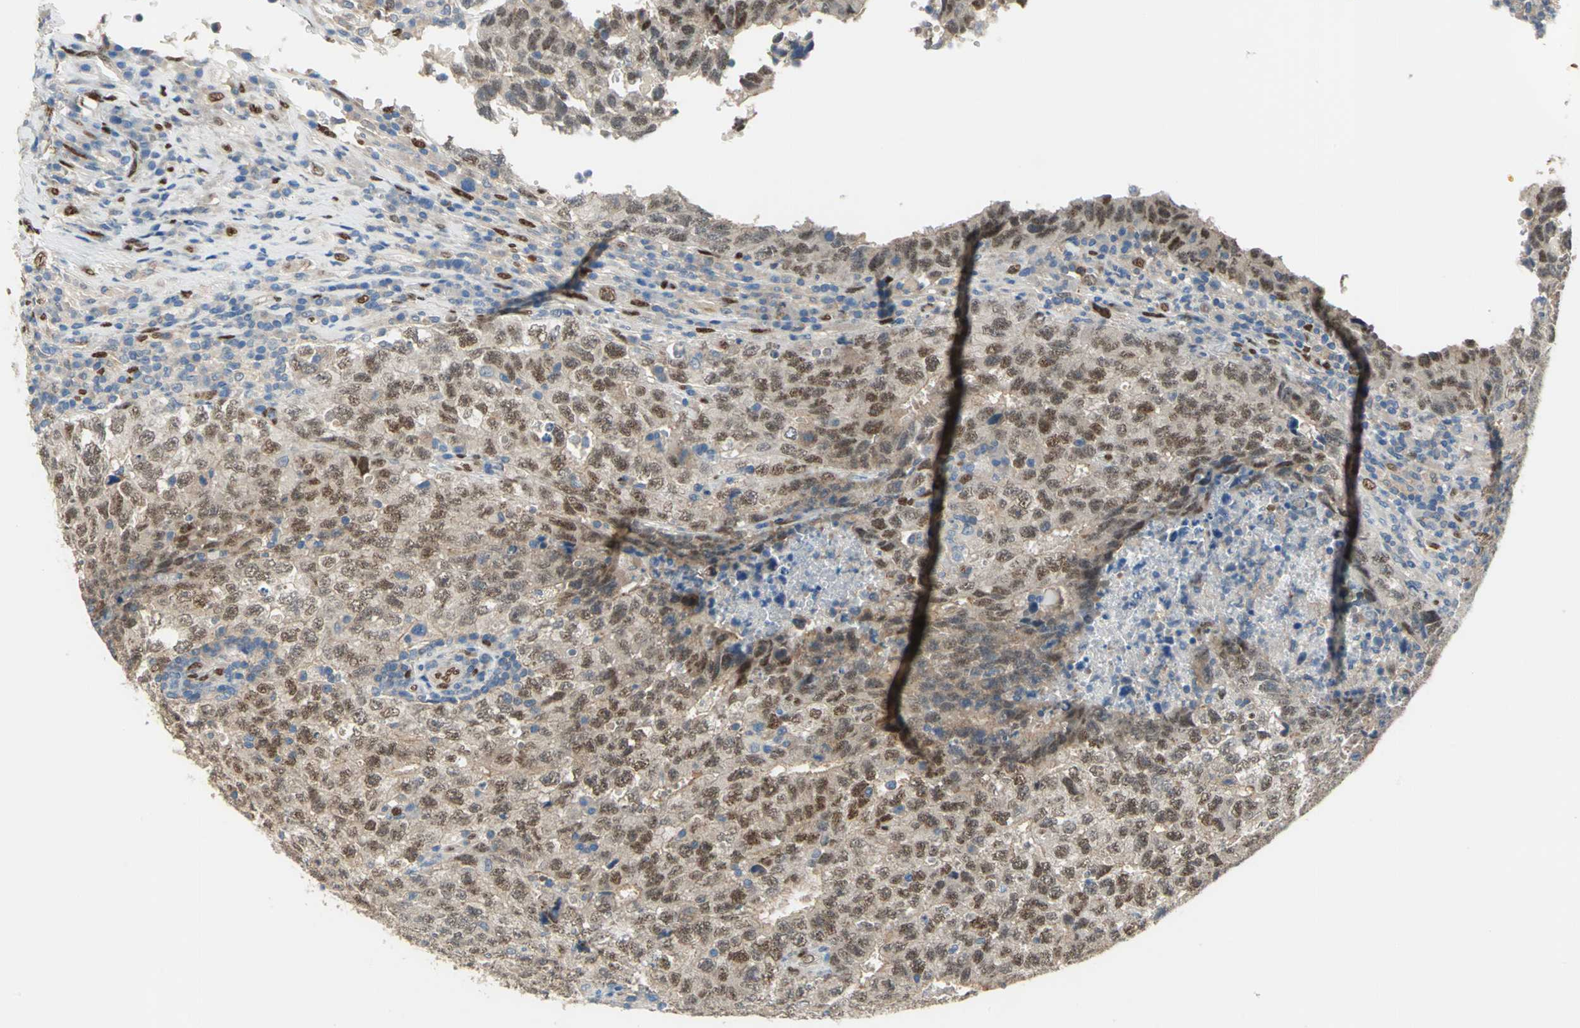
{"staining": {"intensity": "moderate", "quantity": ">75%", "location": "cytoplasmic/membranous,nuclear"}, "tissue": "testis cancer", "cell_type": "Tumor cells", "image_type": "cancer", "snomed": [{"axis": "morphology", "description": "Necrosis, NOS"}, {"axis": "morphology", "description": "Carcinoma, Embryonal, NOS"}, {"axis": "topography", "description": "Testis"}], "caption": "Immunohistochemistry photomicrograph of testis cancer (embryonal carcinoma) stained for a protein (brown), which demonstrates medium levels of moderate cytoplasmic/membranous and nuclear expression in approximately >75% of tumor cells.", "gene": "RBFOX2", "patient": {"sex": "male", "age": 19}}